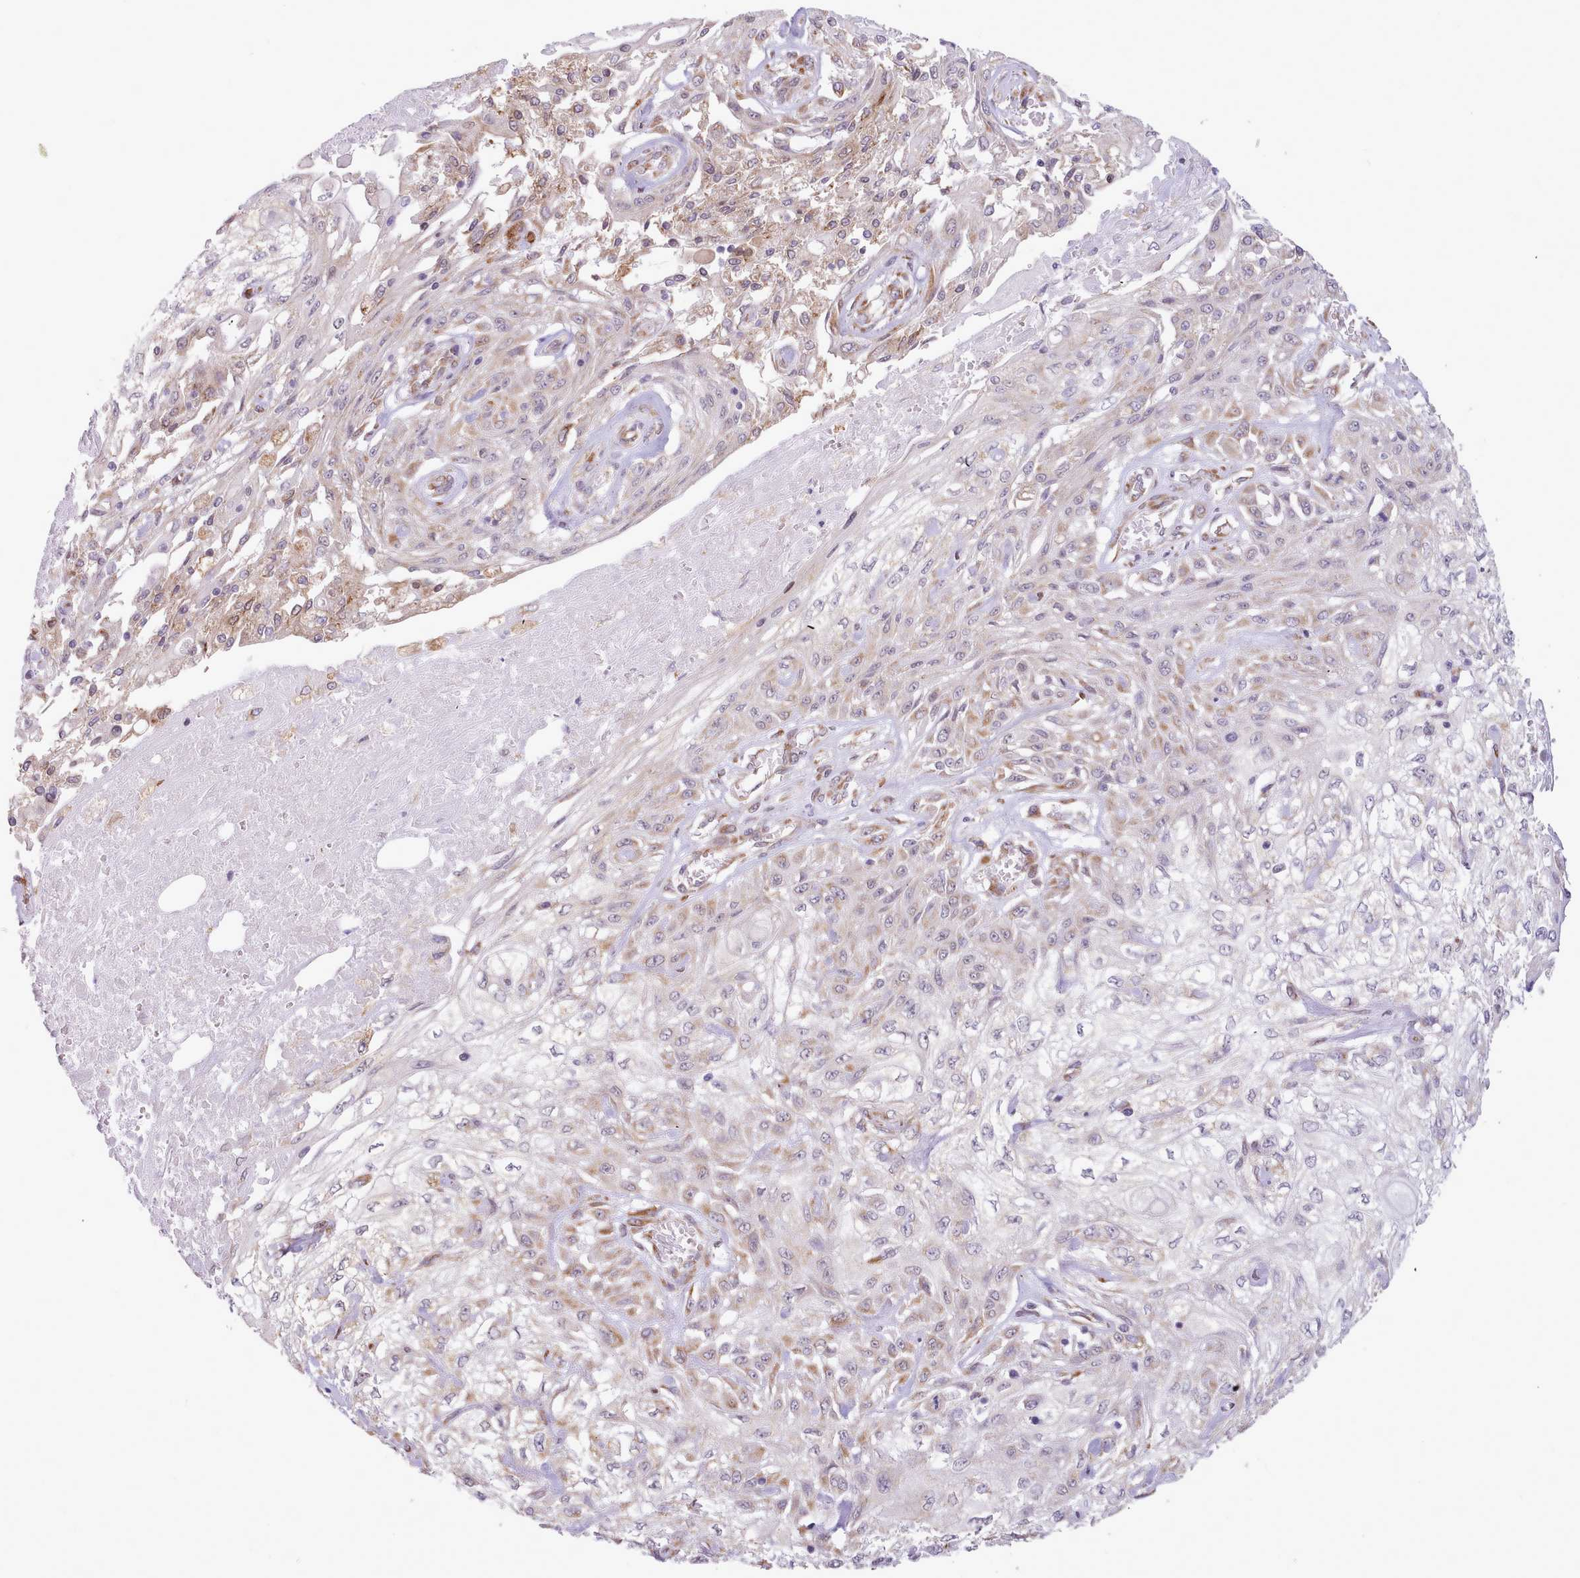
{"staining": {"intensity": "weak", "quantity": "25%-75%", "location": "cytoplasmic/membranous"}, "tissue": "skin cancer", "cell_type": "Tumor cells", "image_type": "cancer", "snomed": [{"axis": "morphology", "description": "Squamous cell carcinoma, NOS"}, {"axis": "morphology", "description": "Squamous cell carcinoma, metastatic, NOS"}, {"axis": "topography", "description": "Skin"}, {"axis": "topography", "description": "Lymph node"}], "caption": "A low amount of weak cytoplasmic/membranous staining is appreciated in about 25%-75% of tumor cells in skin cancer tissue.", "gene": "SEC61B", "patient": {"sex": "male", "age": 75}}